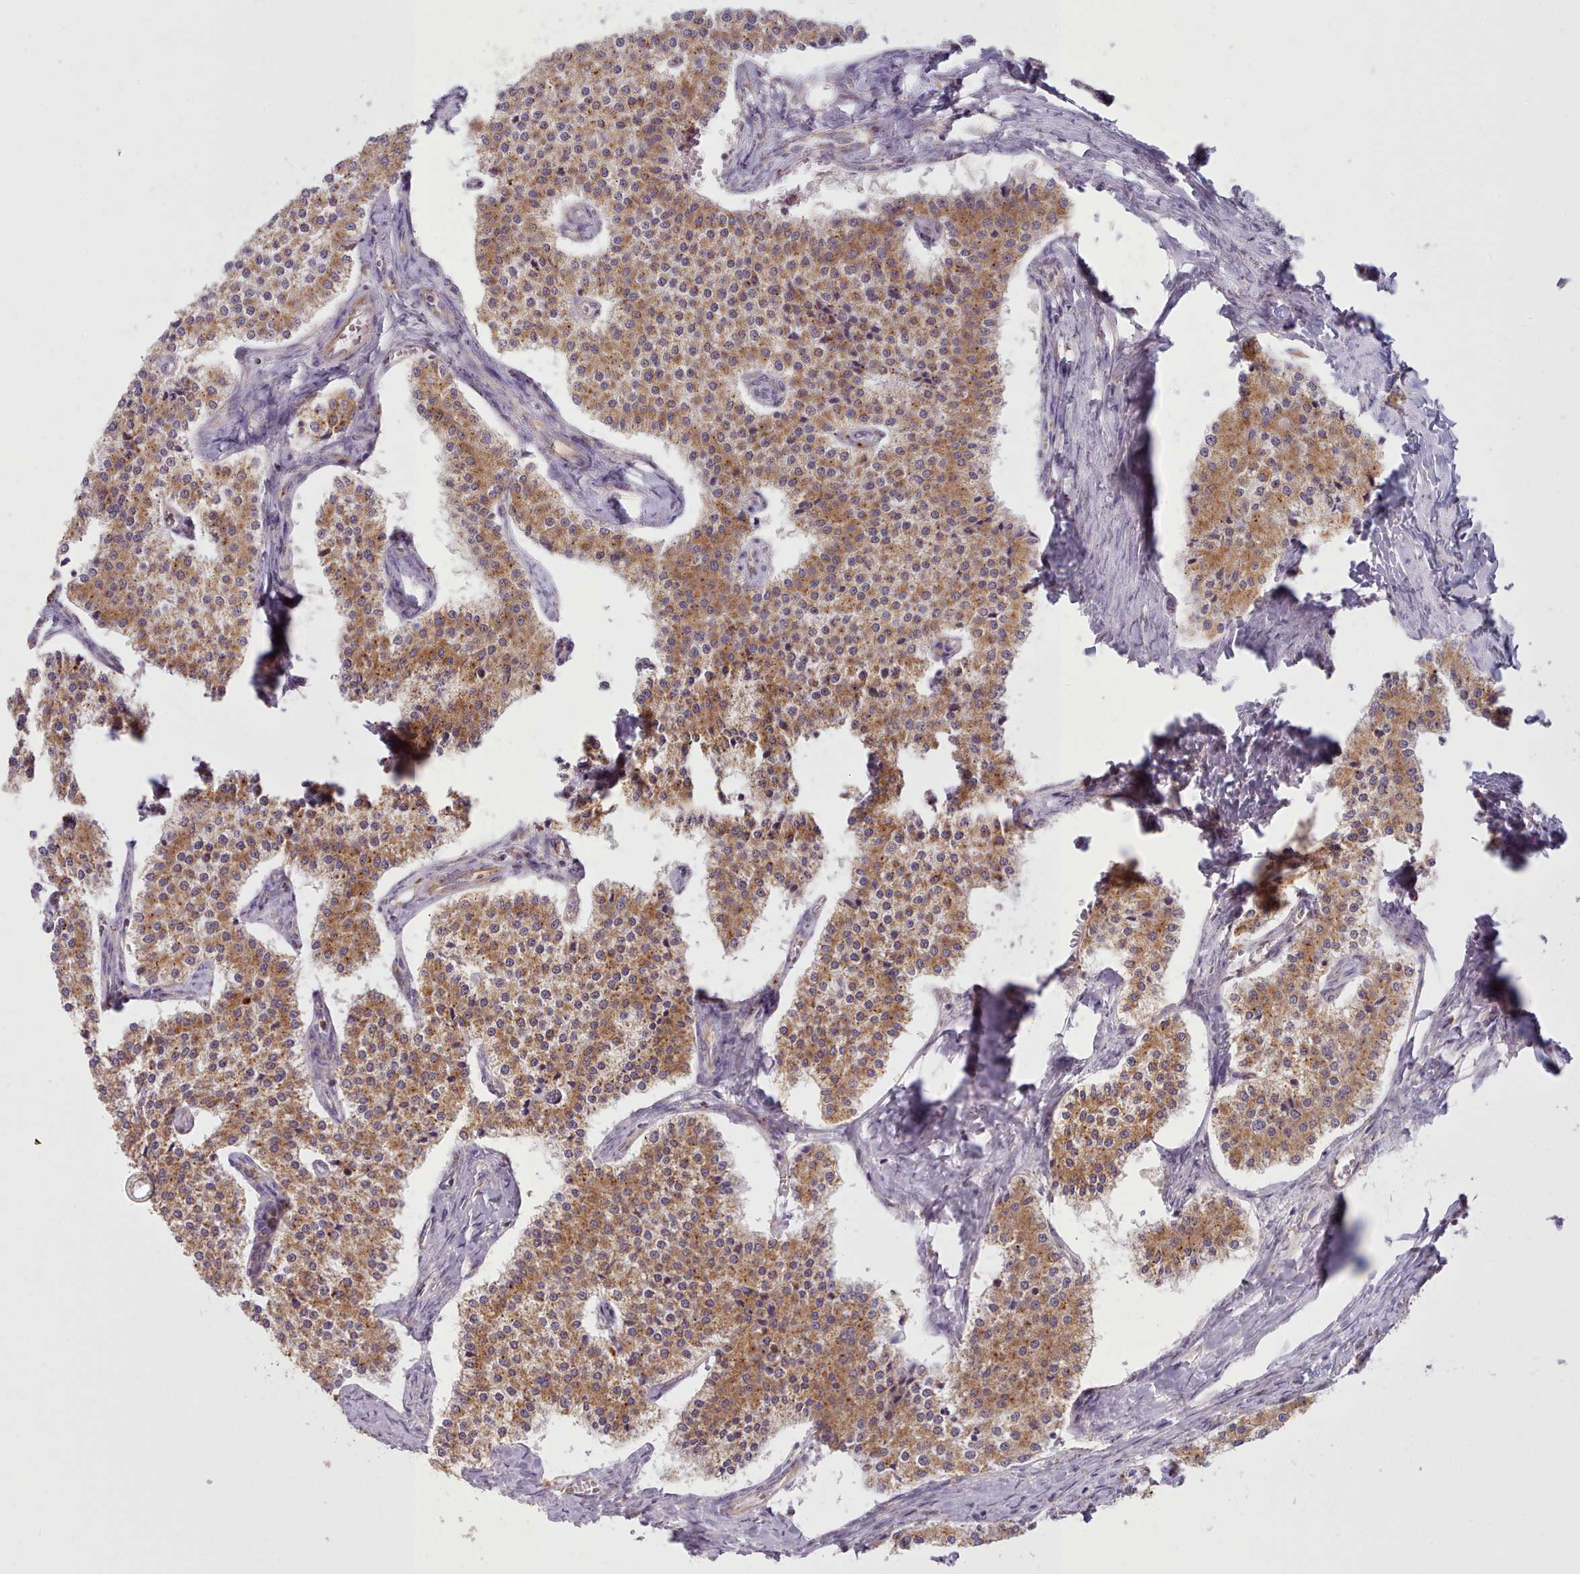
{"staining": {"intensity": "moderate", "quantity": ">75%", "location": "cytoplasmic/membranous"}, "tissue": "carcinoid", "cell_type": "Tumor cells", "image_type": "cancer", "snomed": [{"axis": "morphology", "description": "Carcinoid, malignant, NOS"}, {"axis": "topography", "description": "Colon"}], "caption": "Moderate cytoplasmic/membranous protein expression is appreciated in about >75% of tumor cells in carcinoid.", "gene": "CRYBG1", "patient": {"sex": "female", "age": 52}}